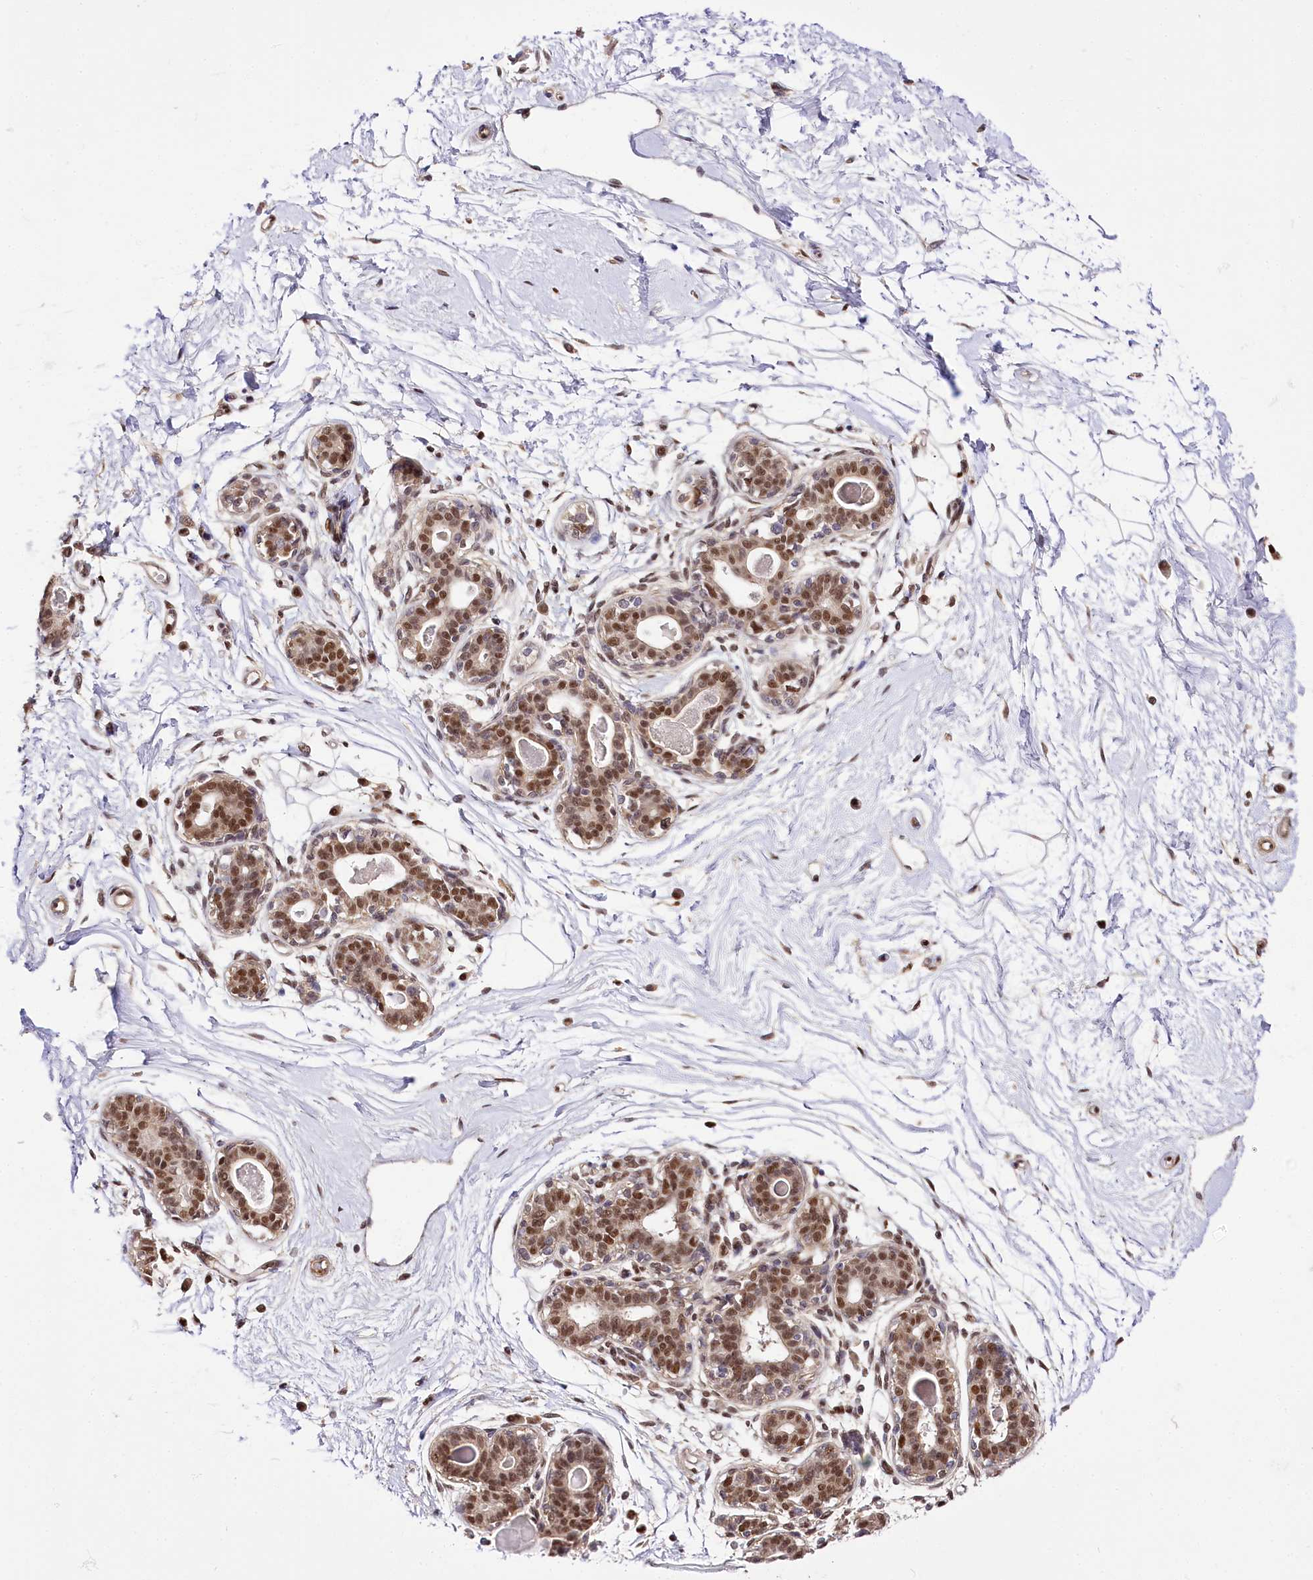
{"staining": {"intensity": "moderate", "quantity": ">75%", "location": "nuclear"}, "tissue": "breast", "cell_type": "Adipocytes", "image_type": "normal", "snomed": [{"axis": "morphology", "description": "Normal tissue, NOS"}, {"axis": "topography", "description": "Breast"}], "caption": "Protein staining of normal breast demonstrates moderate nuclear staining in approximately >75% of adipocytes. The protein is stained brown, and the nuclei are stained in blue (DAB (3,3'-diaminobenzidine) IHC with brightfield microscopy, high magnification).", "gene": "GNL3L", "patient": {"sex": "female", "age": 45}}